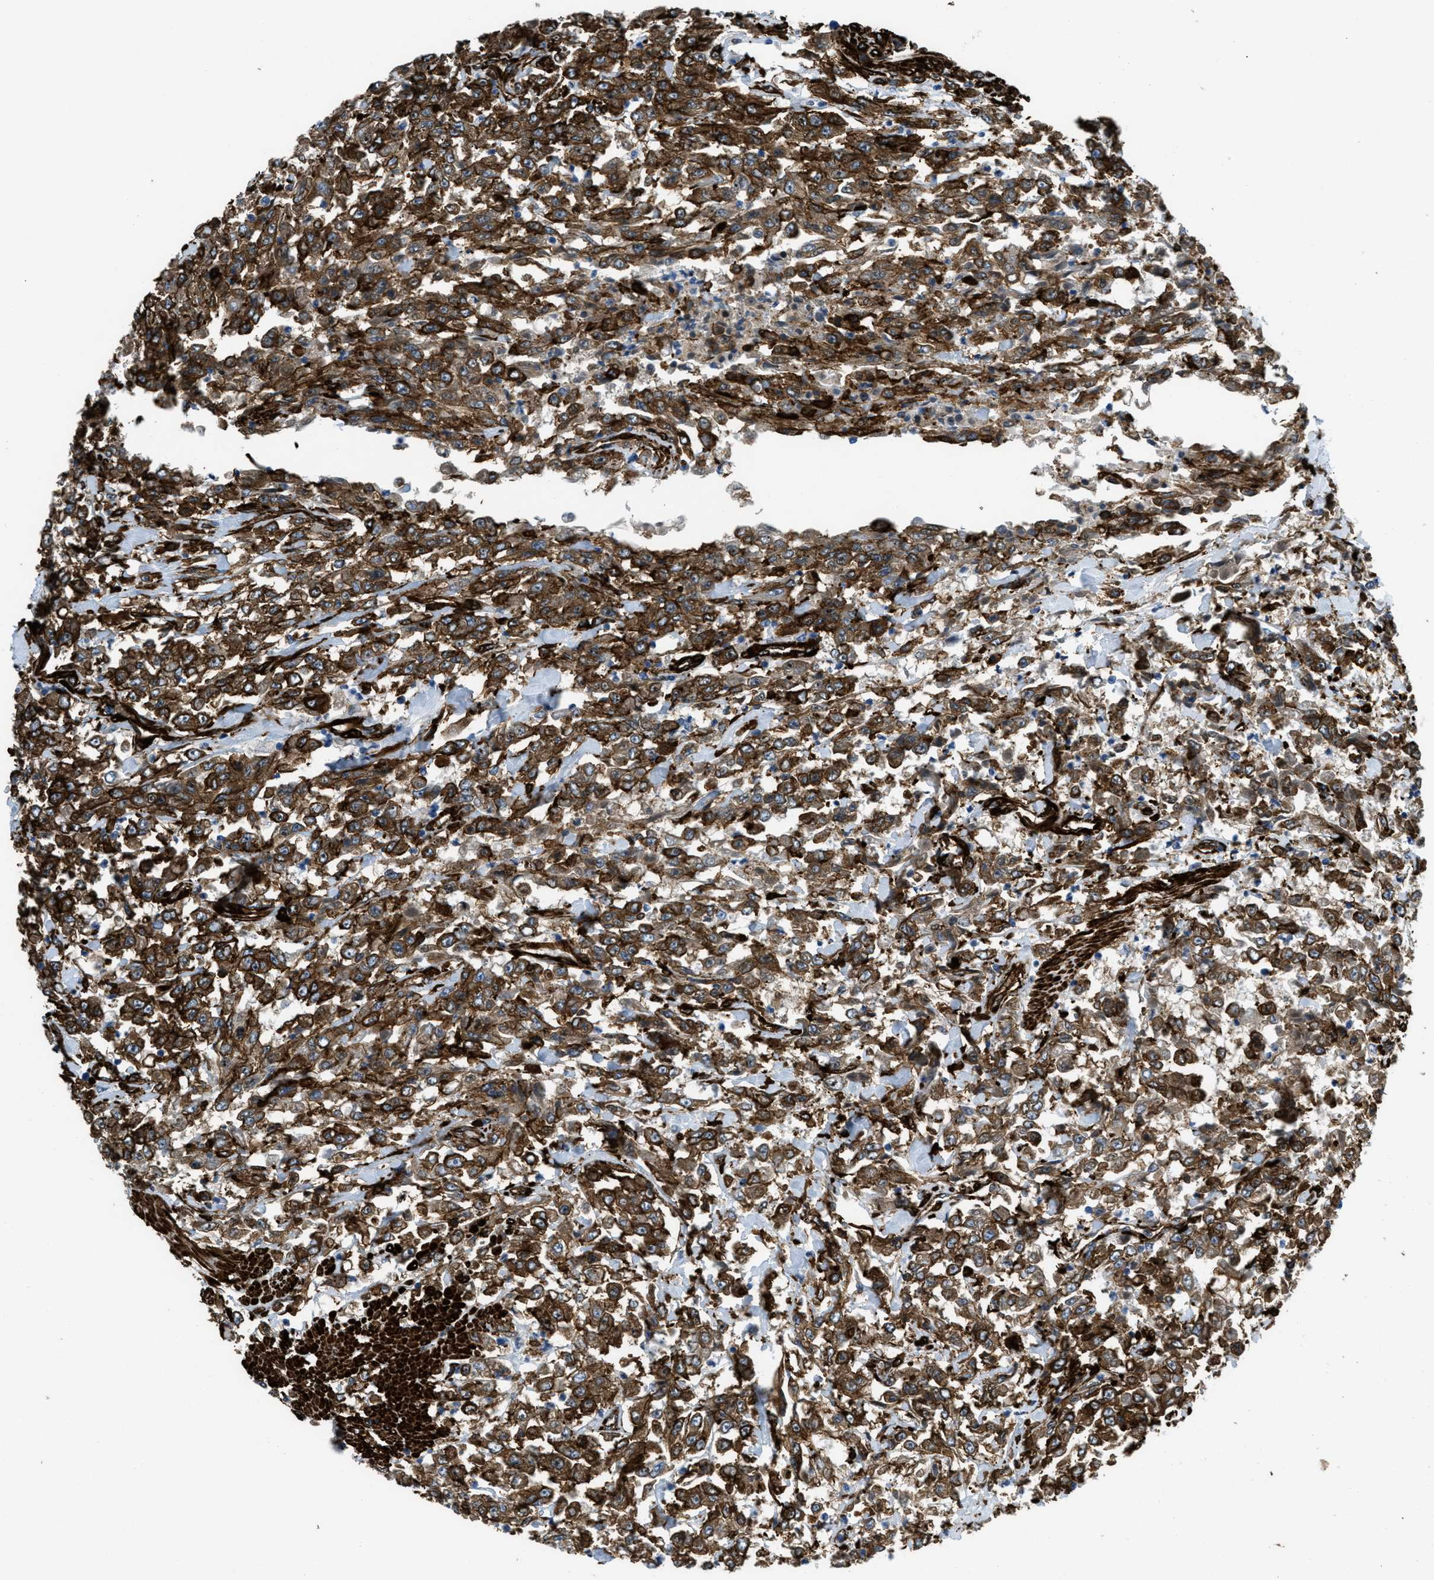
{"staining": {"intensity": "moderate", "quantity": ">75%", "location": "cytoplasmic/membranous"}, "tissue": "urothelial cancer", "cell_type": "Tumor cells", "image_type": "cancer", "snomed": [{"axis": "morphology", "description": "Urothelial carcinoma, High grade"}, {"axis": "topography", "description": "Urinary bladder"}], "caption": "Immunohistochemical staining of human urothelial carcinoma (high-grade) reveals moderate cytoplasmic/membranous protein staining in about >75% of tumor cells.", "gene": "CALD1", "patient": {"sex": "male", "age": 46}}